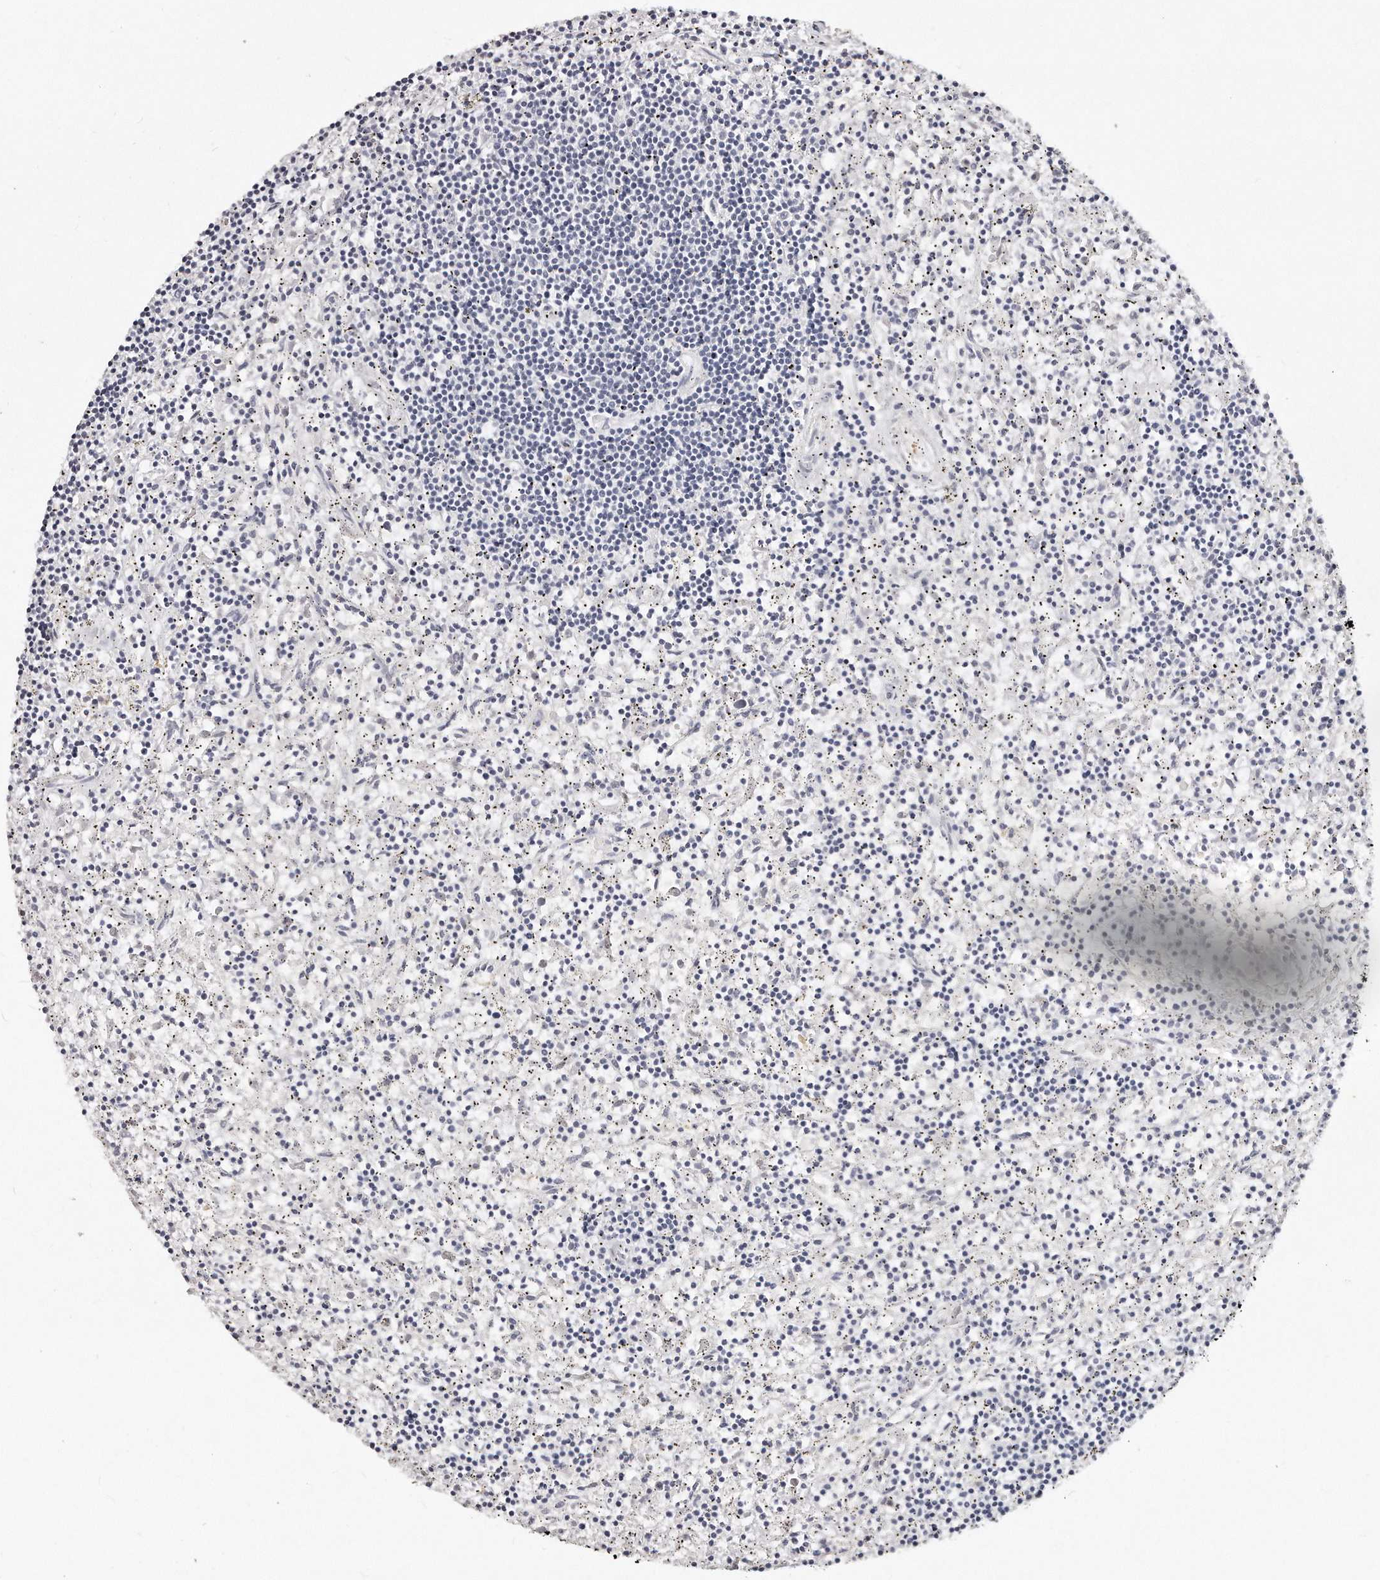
{"staining": {"intensity": "negative", "quantity": "none", "location": "none"}, "tissue": "lymphoma", "cell_type": "Tumor cells", "image_type": "cancer", "snomed": [{"axis": "morphology", "description": "Malignant lymphoma, non-Hodgkin's type, Low grade"}, {"axis": "topography", "description": "Spleen"}], "caption": "DAB immunohistochemical staining of lymphoma reveals no significant positivity in tumor cells.", "gene": "LMOD1", "patient": {"sex": "male", "age": 76}}